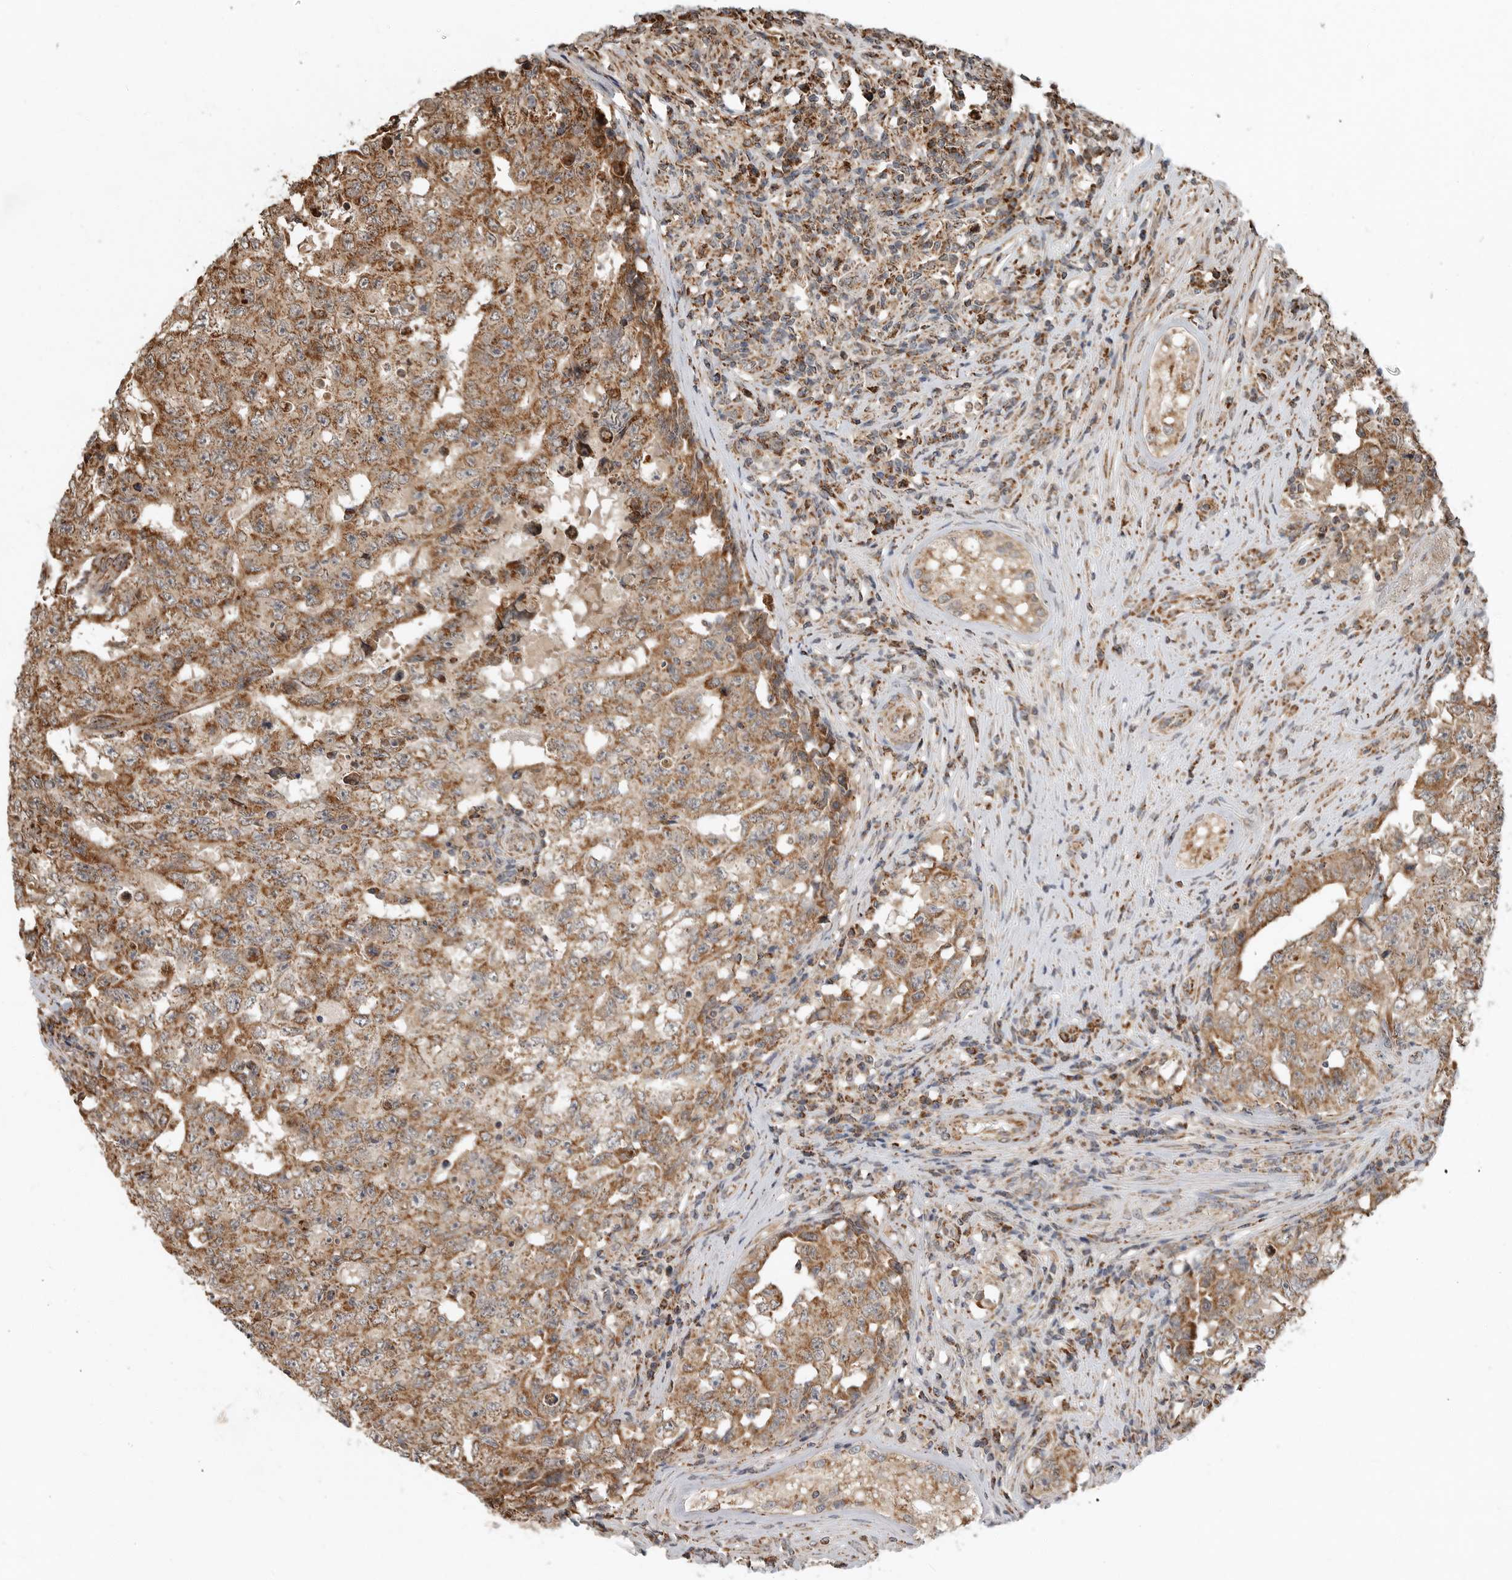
{"staining": {"intensity": "moderate", "quantity": ">75%", "location": "cytoplasmic/membranous"}, "tissue": "testis cancer", "cell_type": "Tumor cells", "image_type": "cancer", "snomed": [{"axis": "morphology", "description": "Carcinoma, Embryonal, NOS"}, {"axis": "topography", "description": "Testis"}], "caption": "Moderate cytoplasmic/membranous staining for a protein is identified in approximately >75% of tumor cells of embryonal carcinoma (testis) using immunohistochemistry.", "gene": "GCNT2", "patient": {"sex": "male", "age": 26}}